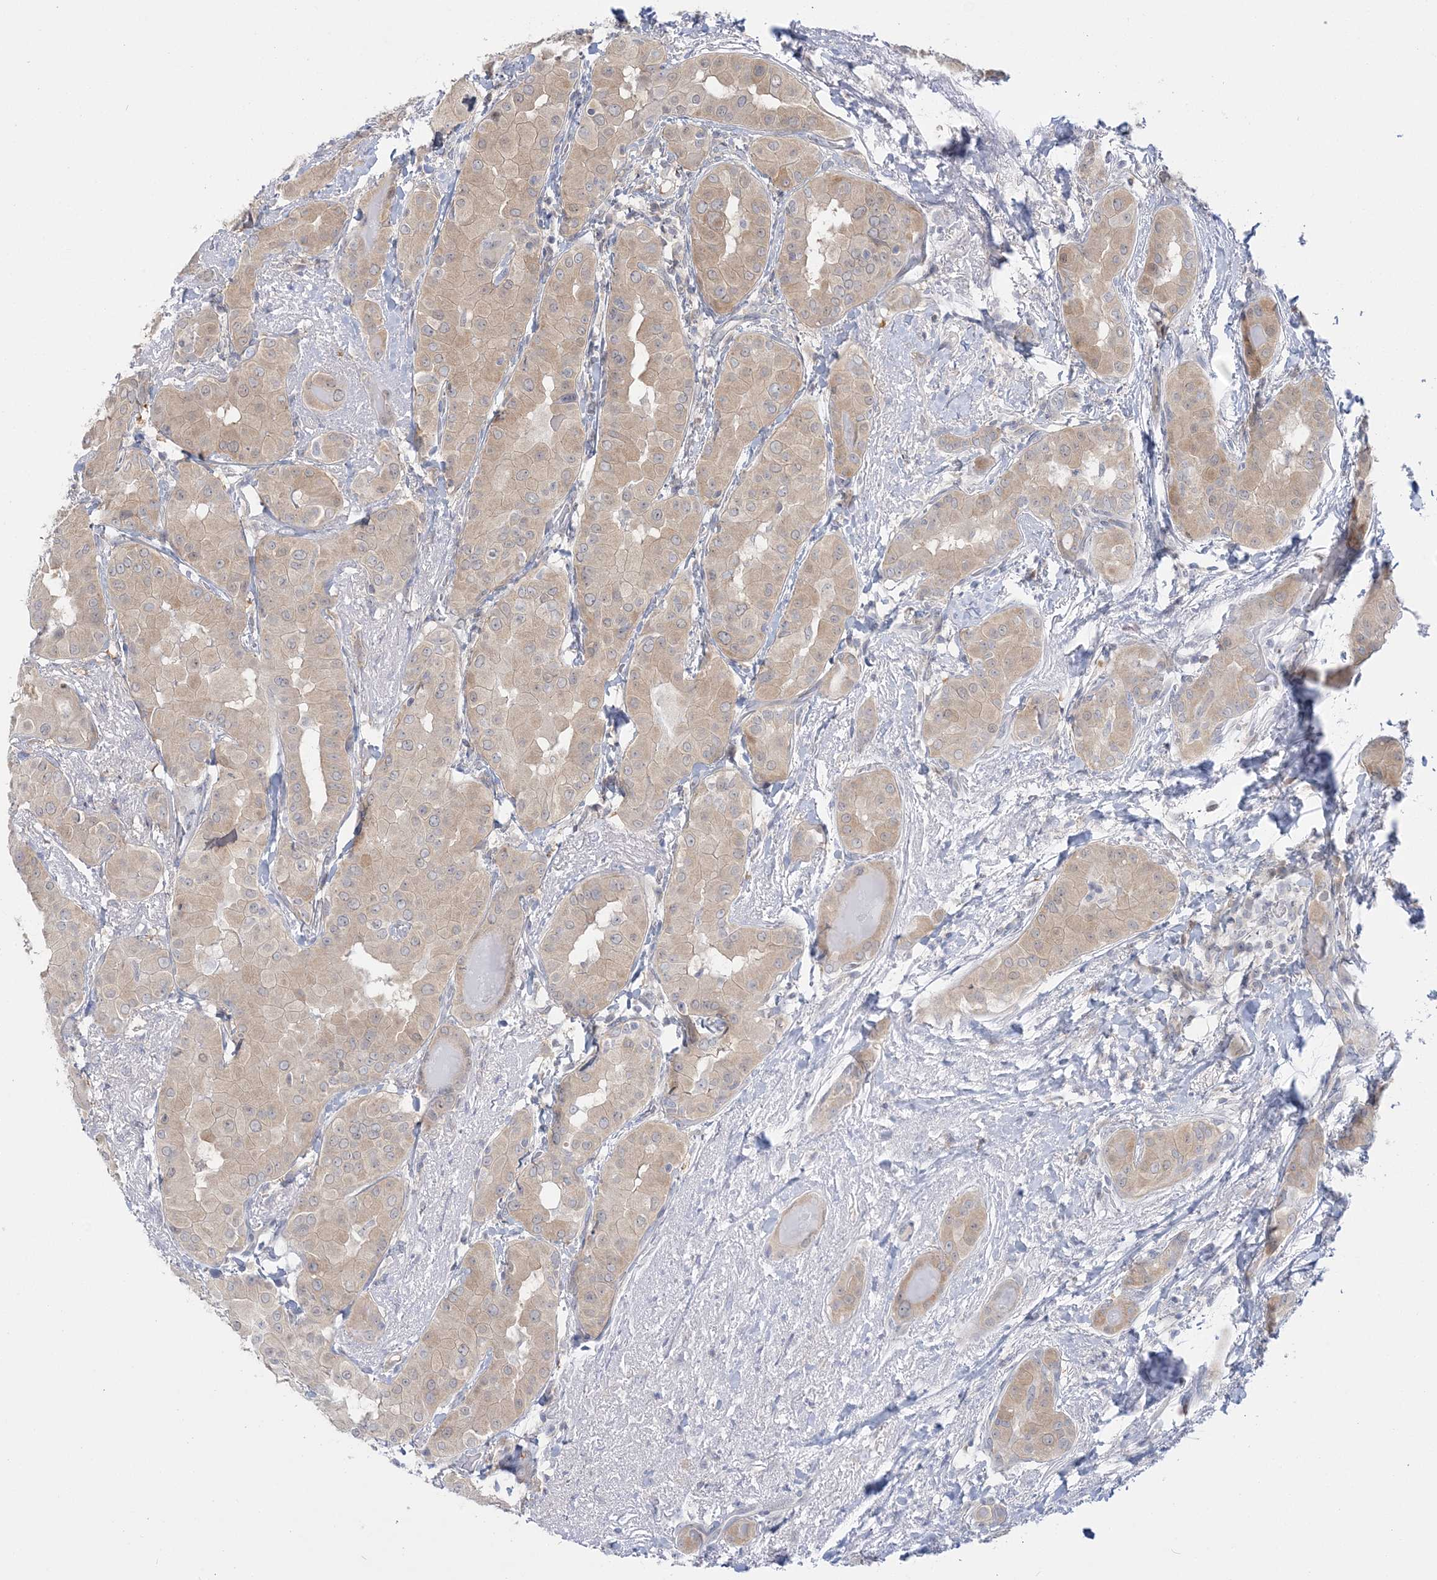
{"staining": {"intensity": "weak", "quantity": "25%-75%", "location": "cytoplasmic/membranous"}, "tissue": "thyroid cancer", "cell_type": "Tumor cells", "image_type": "cancer", "snomed": [{"axis": "morphology", "description": "Papillary adenocarcinoma, NOS"}, {"axis": "topography", "description": "Thyroid gland"}], "caption": "A photomicrograph of thyroid cancer (papillary adenocarcinoma) stained for a protein exhibits weak cytoplasmic/membranous brown staining in tumor cells. The protein is stained brown, and the nuclei are stained in blue (DAB (3,3'-diaminobenzidine) IHC with brightfield microscopy, high magnification).", "gene": "THADA", "patient": {"sex": "male", "age": 33}}